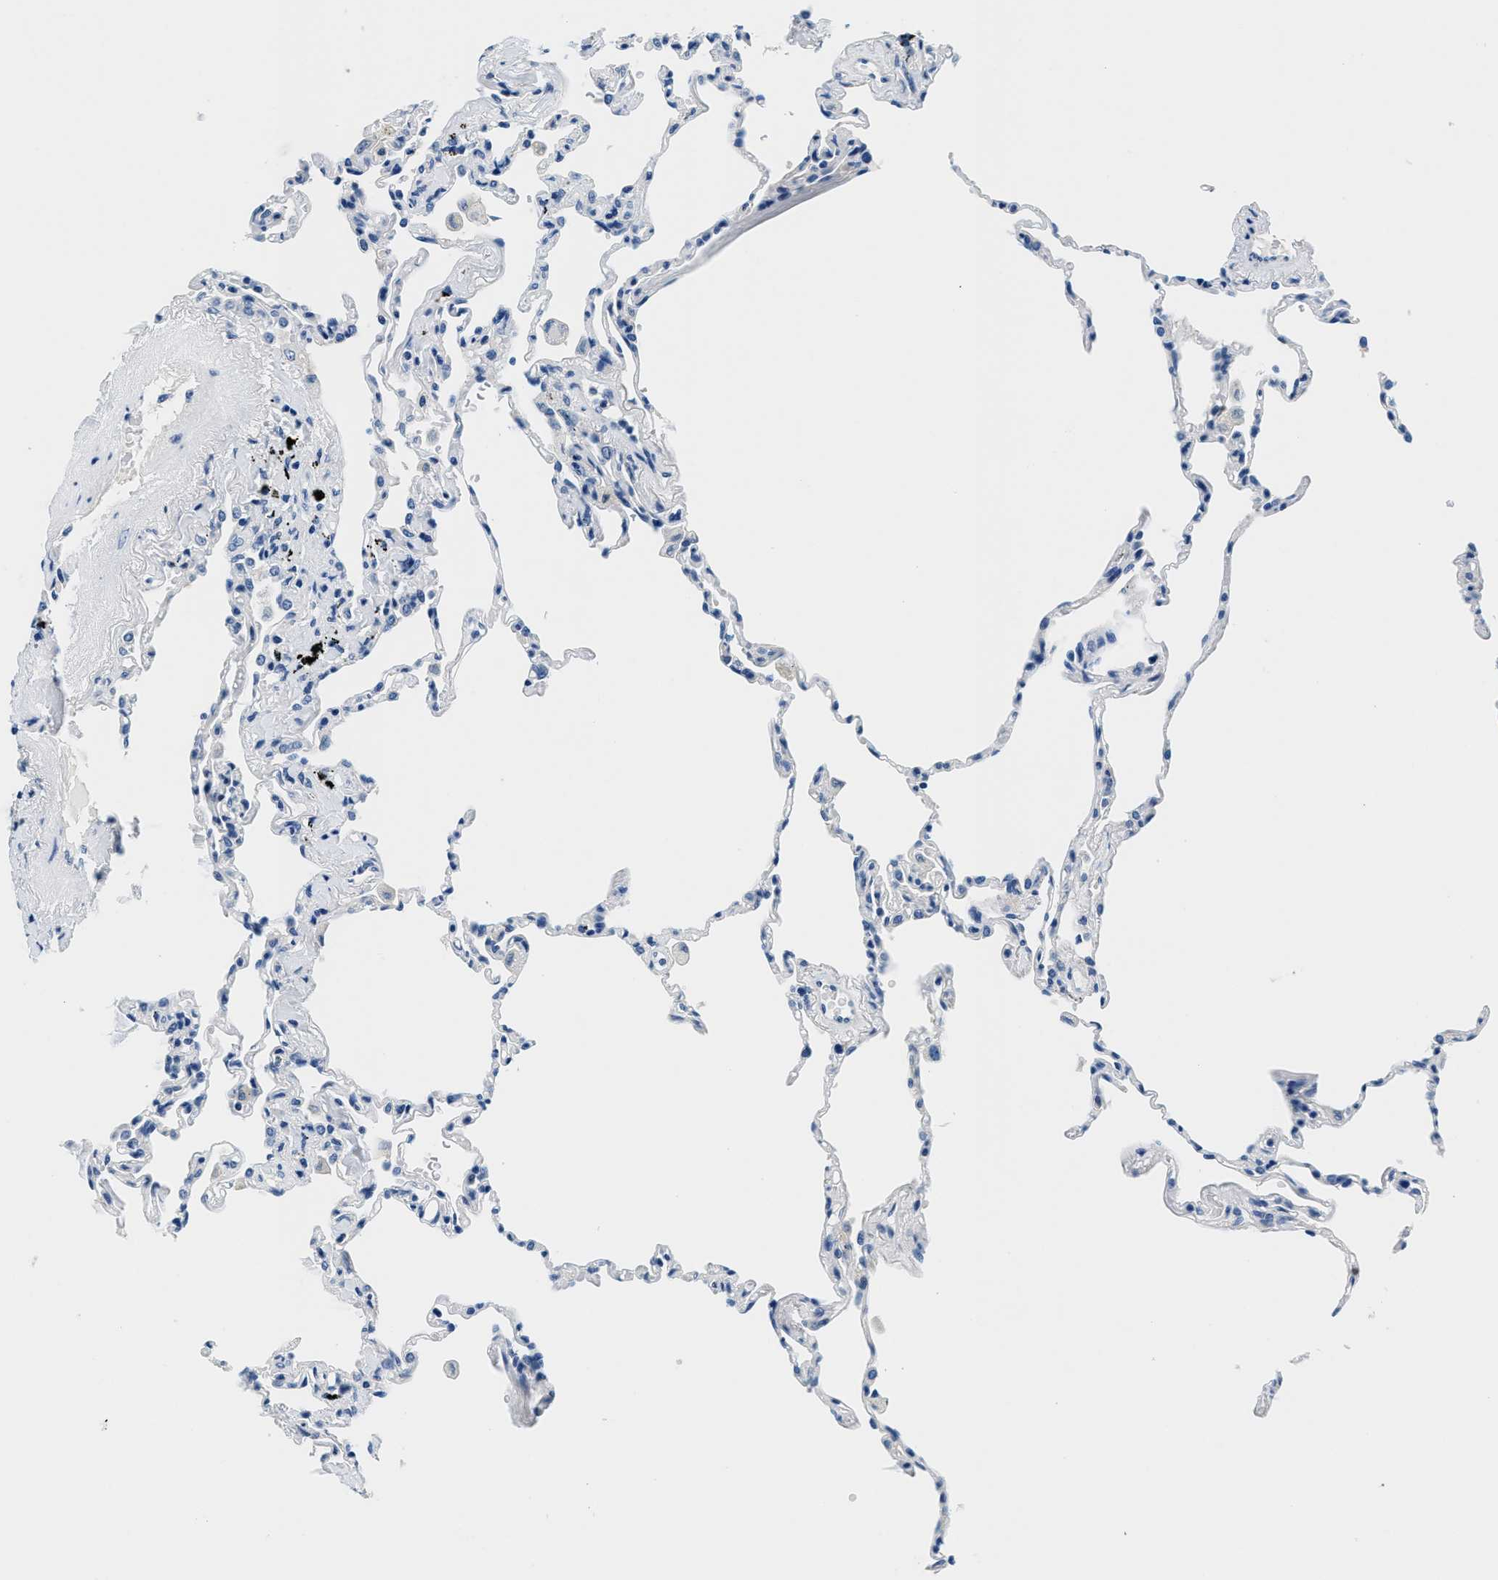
{"staining": {"intensity": "negative", "quantity": "none", "location": "none"}, "tissue": "lung", "cell_type": "Alveolar cells", "image_type": "normal", "snomed": [{"axis": "morphology", "description": "Normal tissue, NOS"}, {"axis": "topography", "description": "Lung"}], "caption": "Immunohistochemistry (IHC) histopathology image of benign human lung stained for a protein (brown), which displays no staining in alveolar cells. Brightfield microscopy of immunohistochemistry stained with DAB (3,3'-diaminobenzidine) (brown) and hematoxylin (blue), captured at high magnification.", "gene": "GSTM3", "patient": {"sex": "male", "age": 59}}